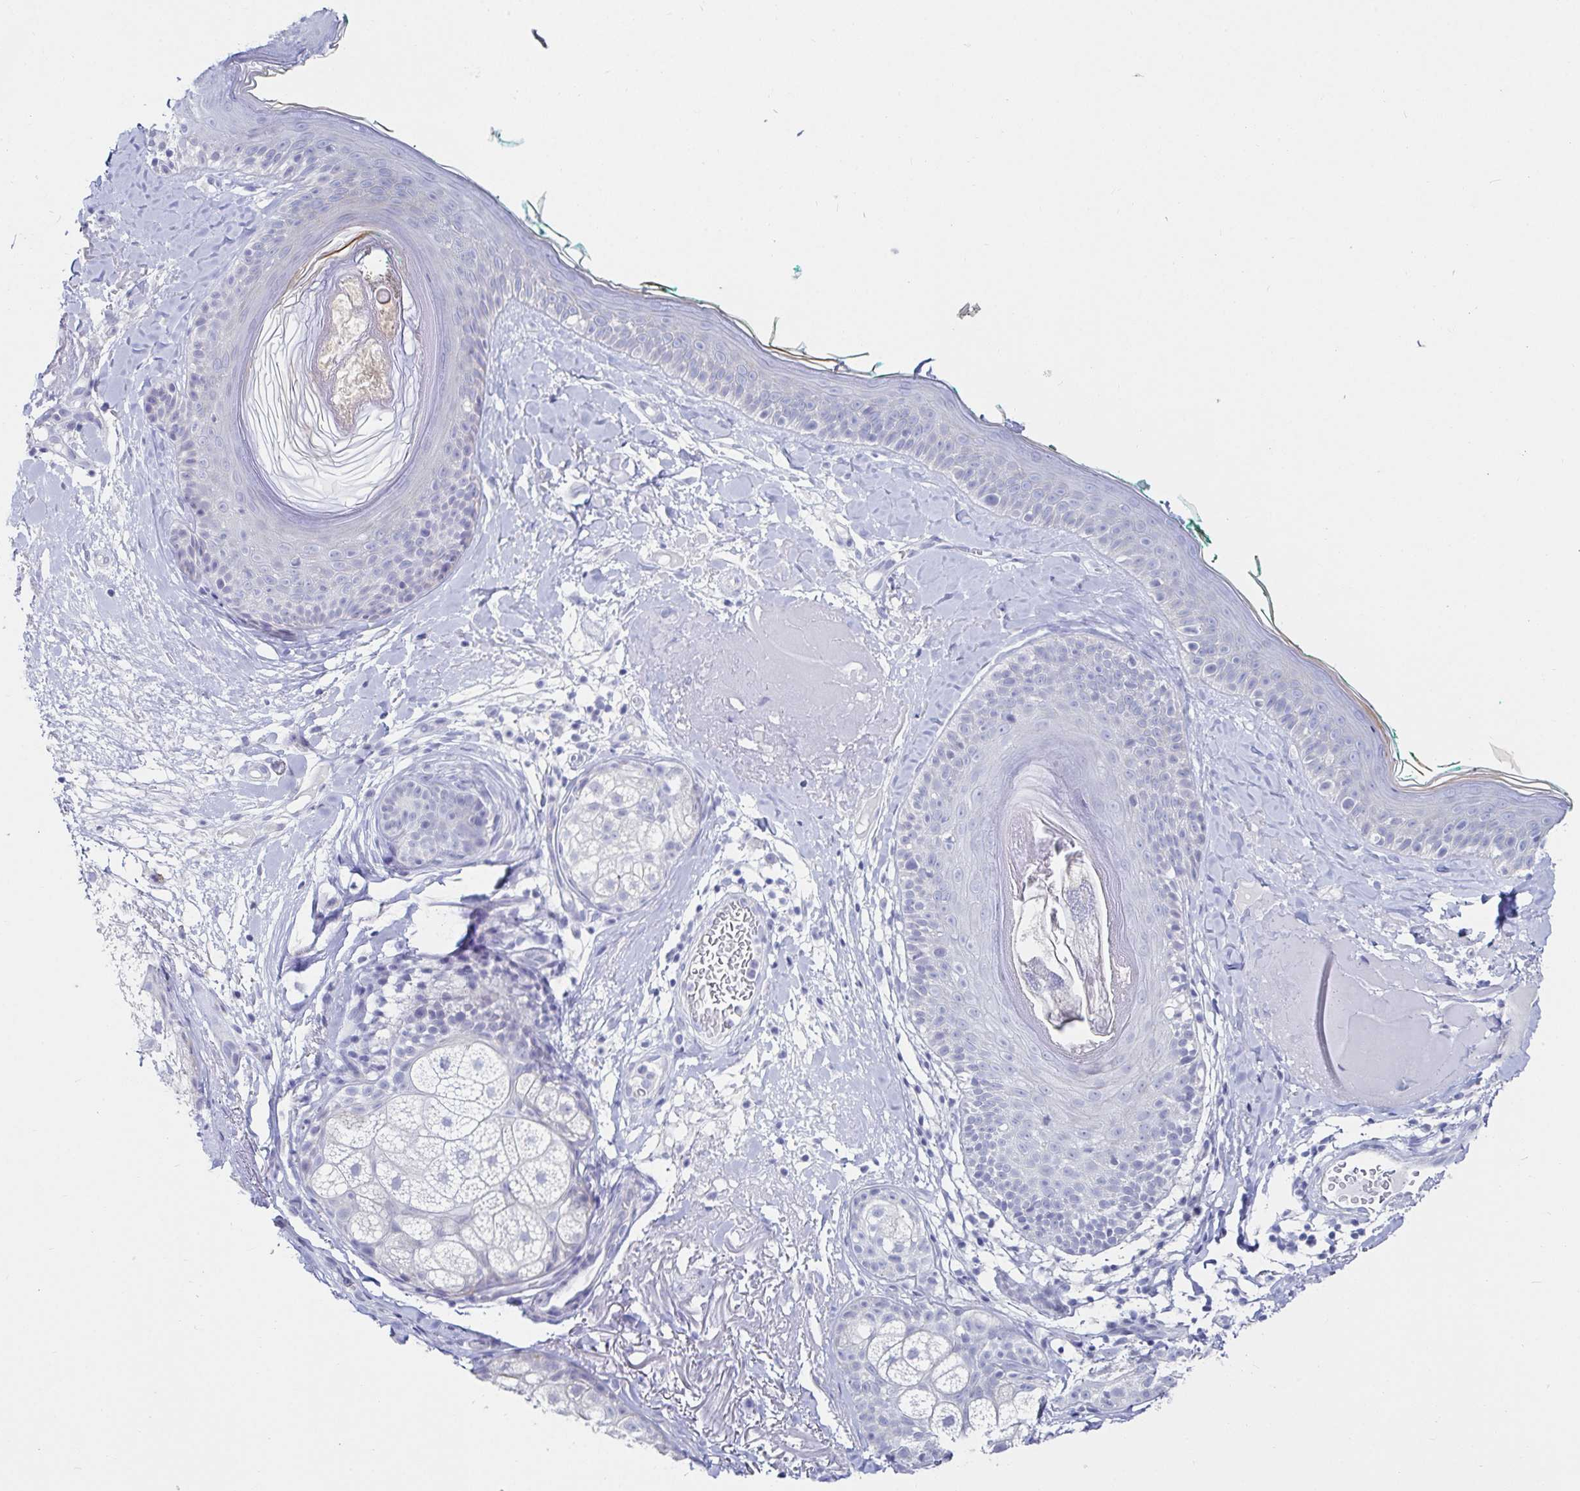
{"staining": {"intensity": "negative", "quantity": "none", "location": "none"}, "tissue": "skin", "cell_type": "Fibroblasts", "image_type": "normal", "snomed": [{"axis": "morphology", "description": "Normal tissue, NOS"}, {"axis": "topography", "description": "Skin"}], "caption": "Protein analysis of unremarkable skin demonstrates no significant staining in fibroblasts.", "gene": "OR10K1", "patient": {"sex": "male", "age": 73}}